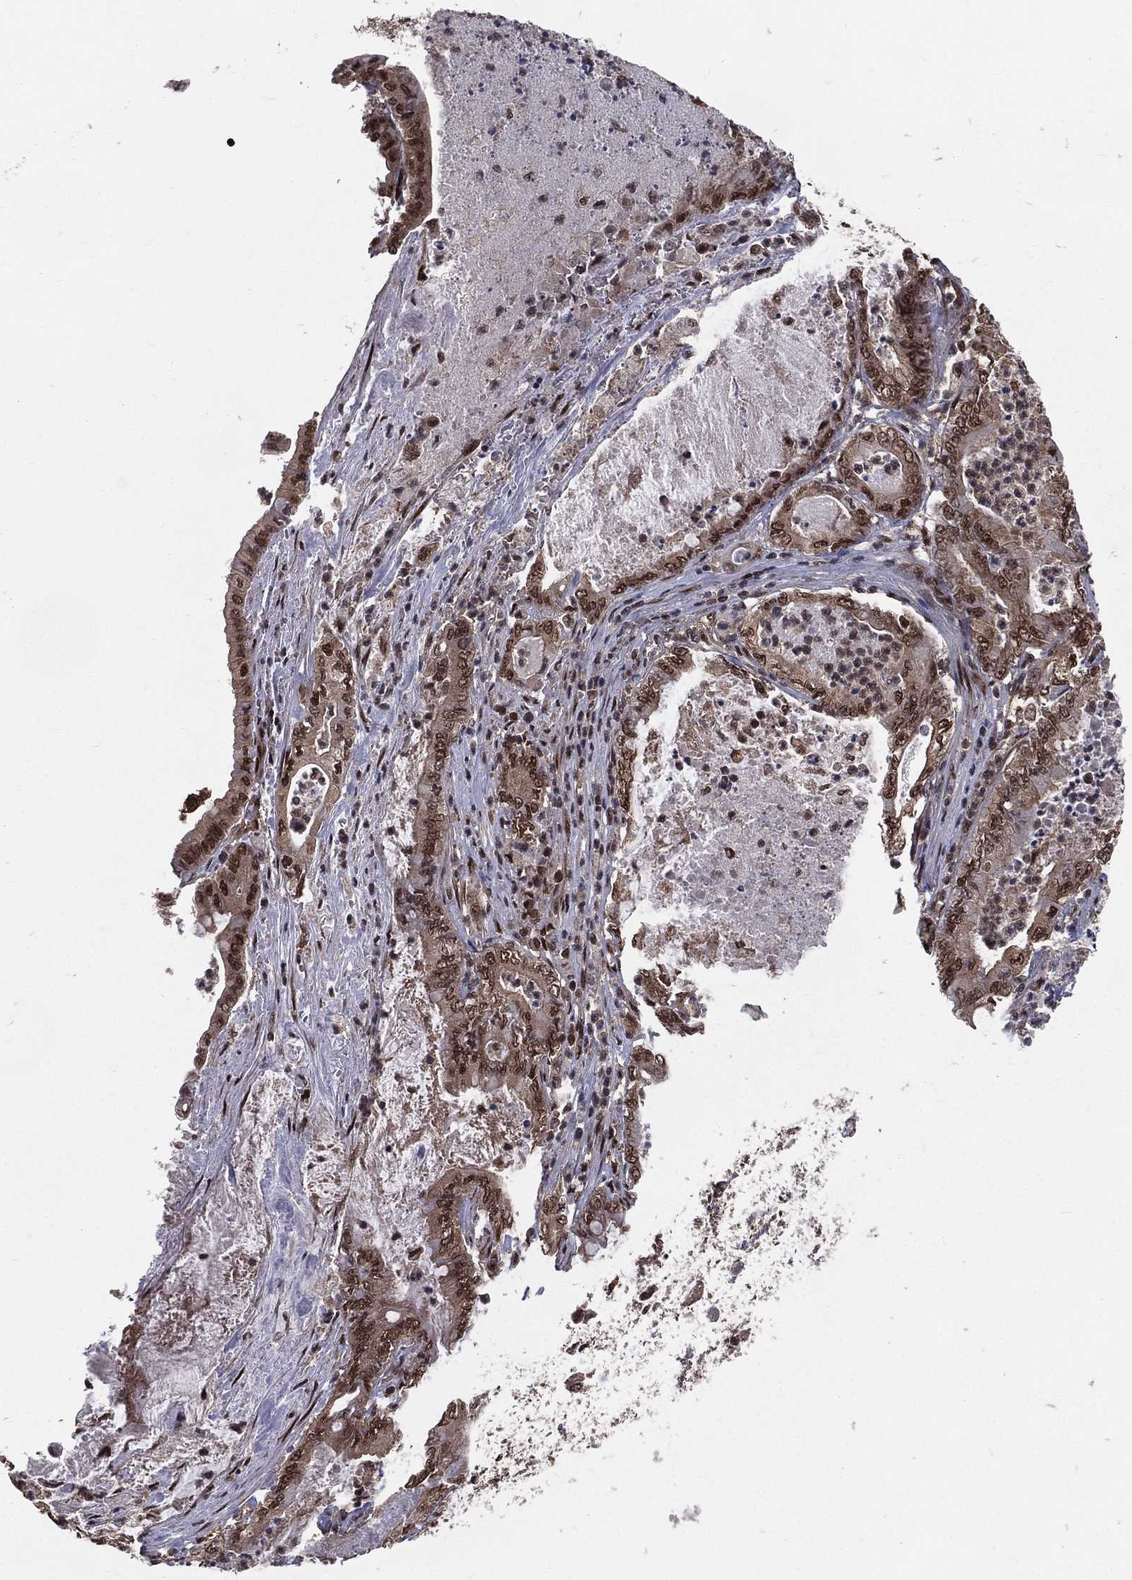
{"staining": {"intensity": "strong", "quantity": ">75%", "location": "nuclear"}, "tissue": "pancreatic cancer", "cell_type": "Tumor cells", "image_type": "cancer", "snomed": [{"axis": "morphology", "description": "Adenocarcinoma, NOS"}, {"axis": "topography", "description": "Pancreas"}], "caption": "Immunohistochemistry of human pancreatic cancer (adenocarcinoma) displays high levels of strong nuclear staining in about >75% of tumor cells. The staining was performed using DAB (3,3'-diaminobenzidine) to visualize the protein expression in brown, while the nuclei were stained in blue with hematoxylin (Magnification: 20x).", "gene": "COPS4", "patient": {"sex": "male", "age": 71}}